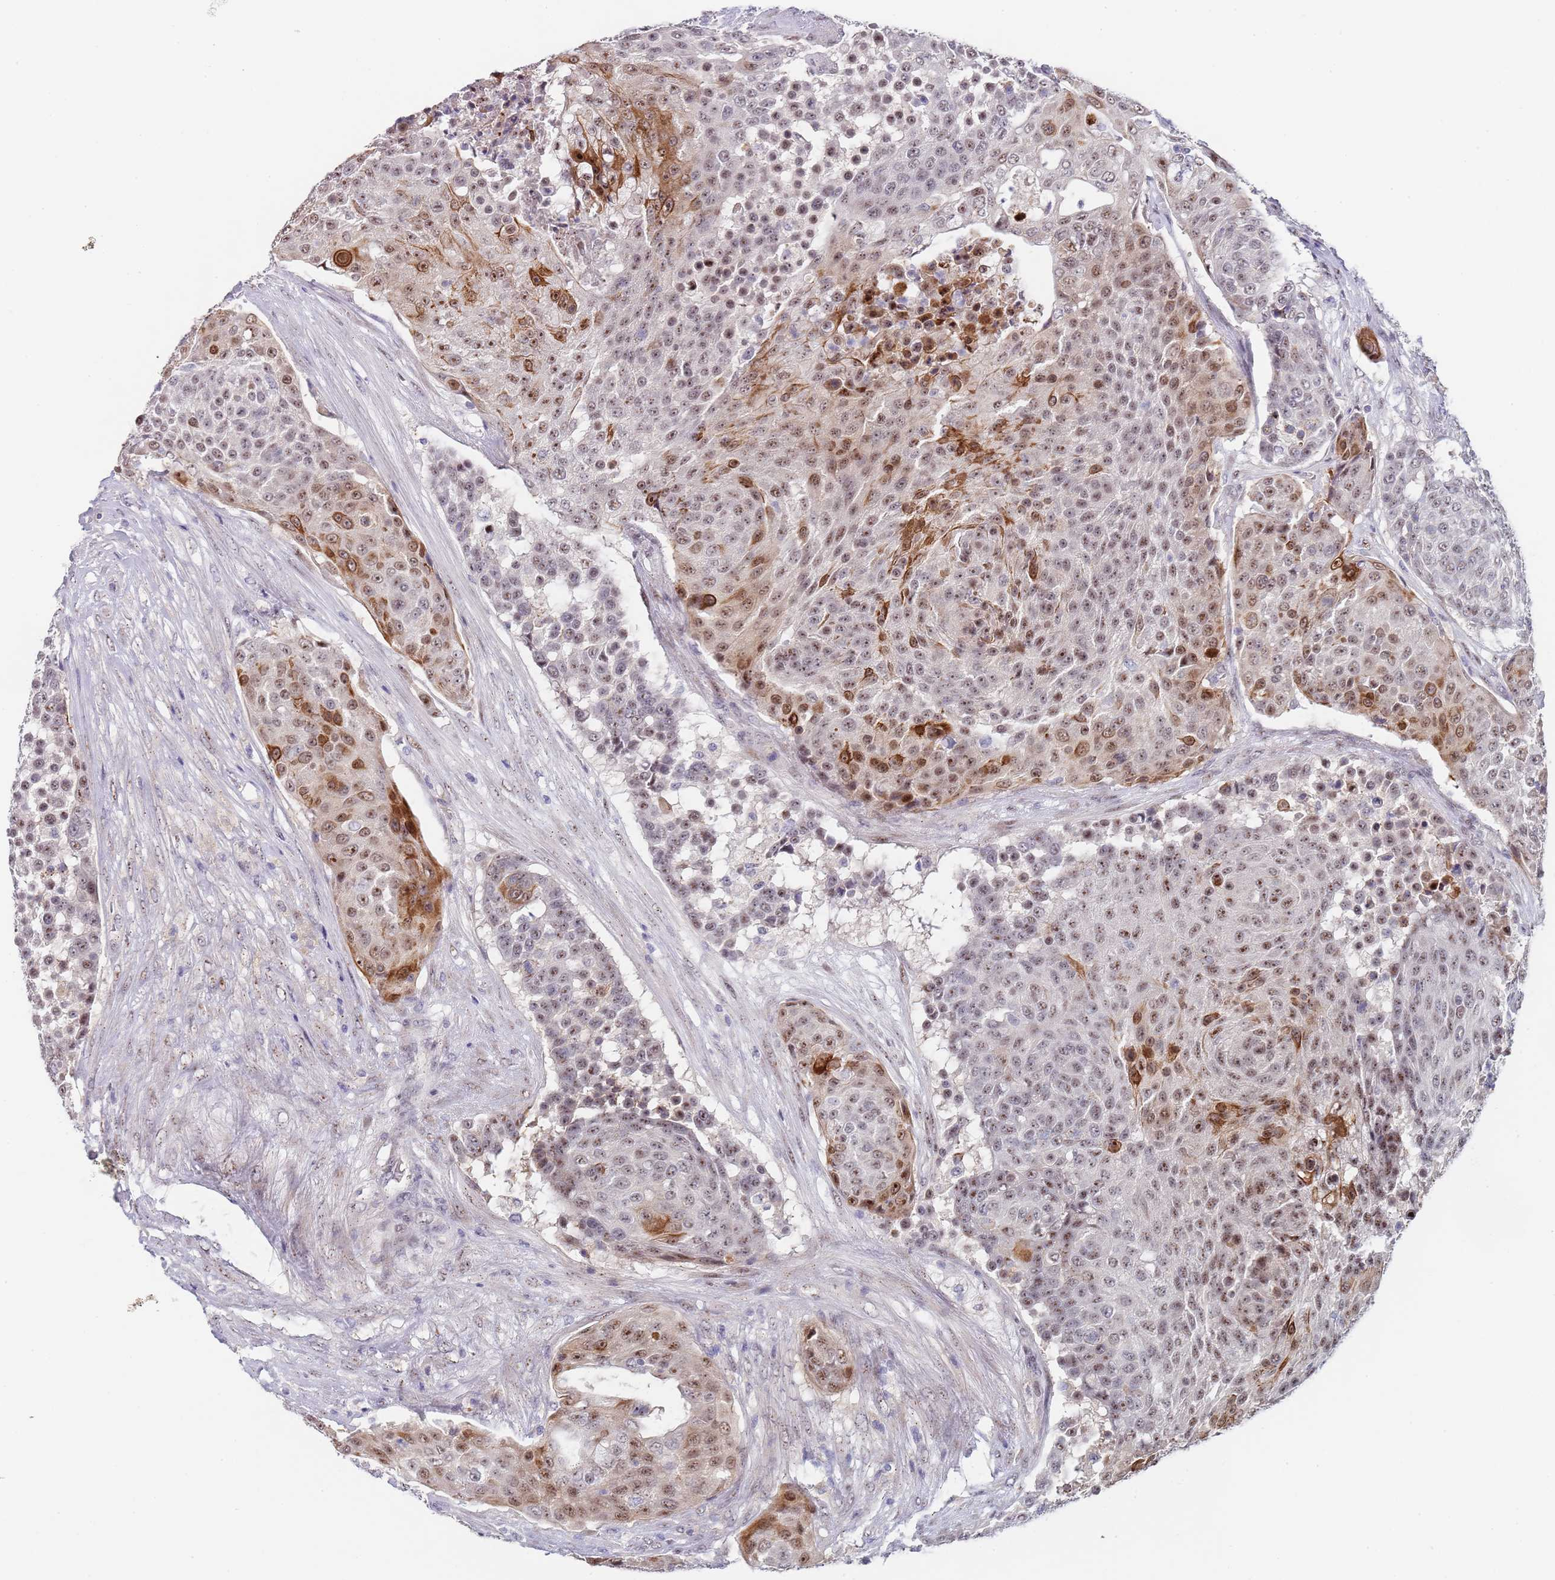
{"staining": {"intensity": "moderate", "quantity": "25%-75%", "location": "cytoplasmic/membranous,nuclear"}, "tissue": "urothelial cancer", "cell_type": "Tumor cells", "image_type": "cancer", "snomed": [{"axis": "morphology", "description": "Urothelial carcinoma, High grade"}, {"axis": "topography", "description": "Urinary bladder"}], "caption": "Urothelial cancer stained with immunohistochemistry (IHC) shows moderate cytoplasmic/membranous and nuclear positivity in approximately 25%-75% of tumor cells. Using DAB (brown) and hematoxylin (blue) stains, captured at high magnification using brightfield microscopy.", "gene": "PLCL2", "patient": {"sex": "female", "age": 63}}